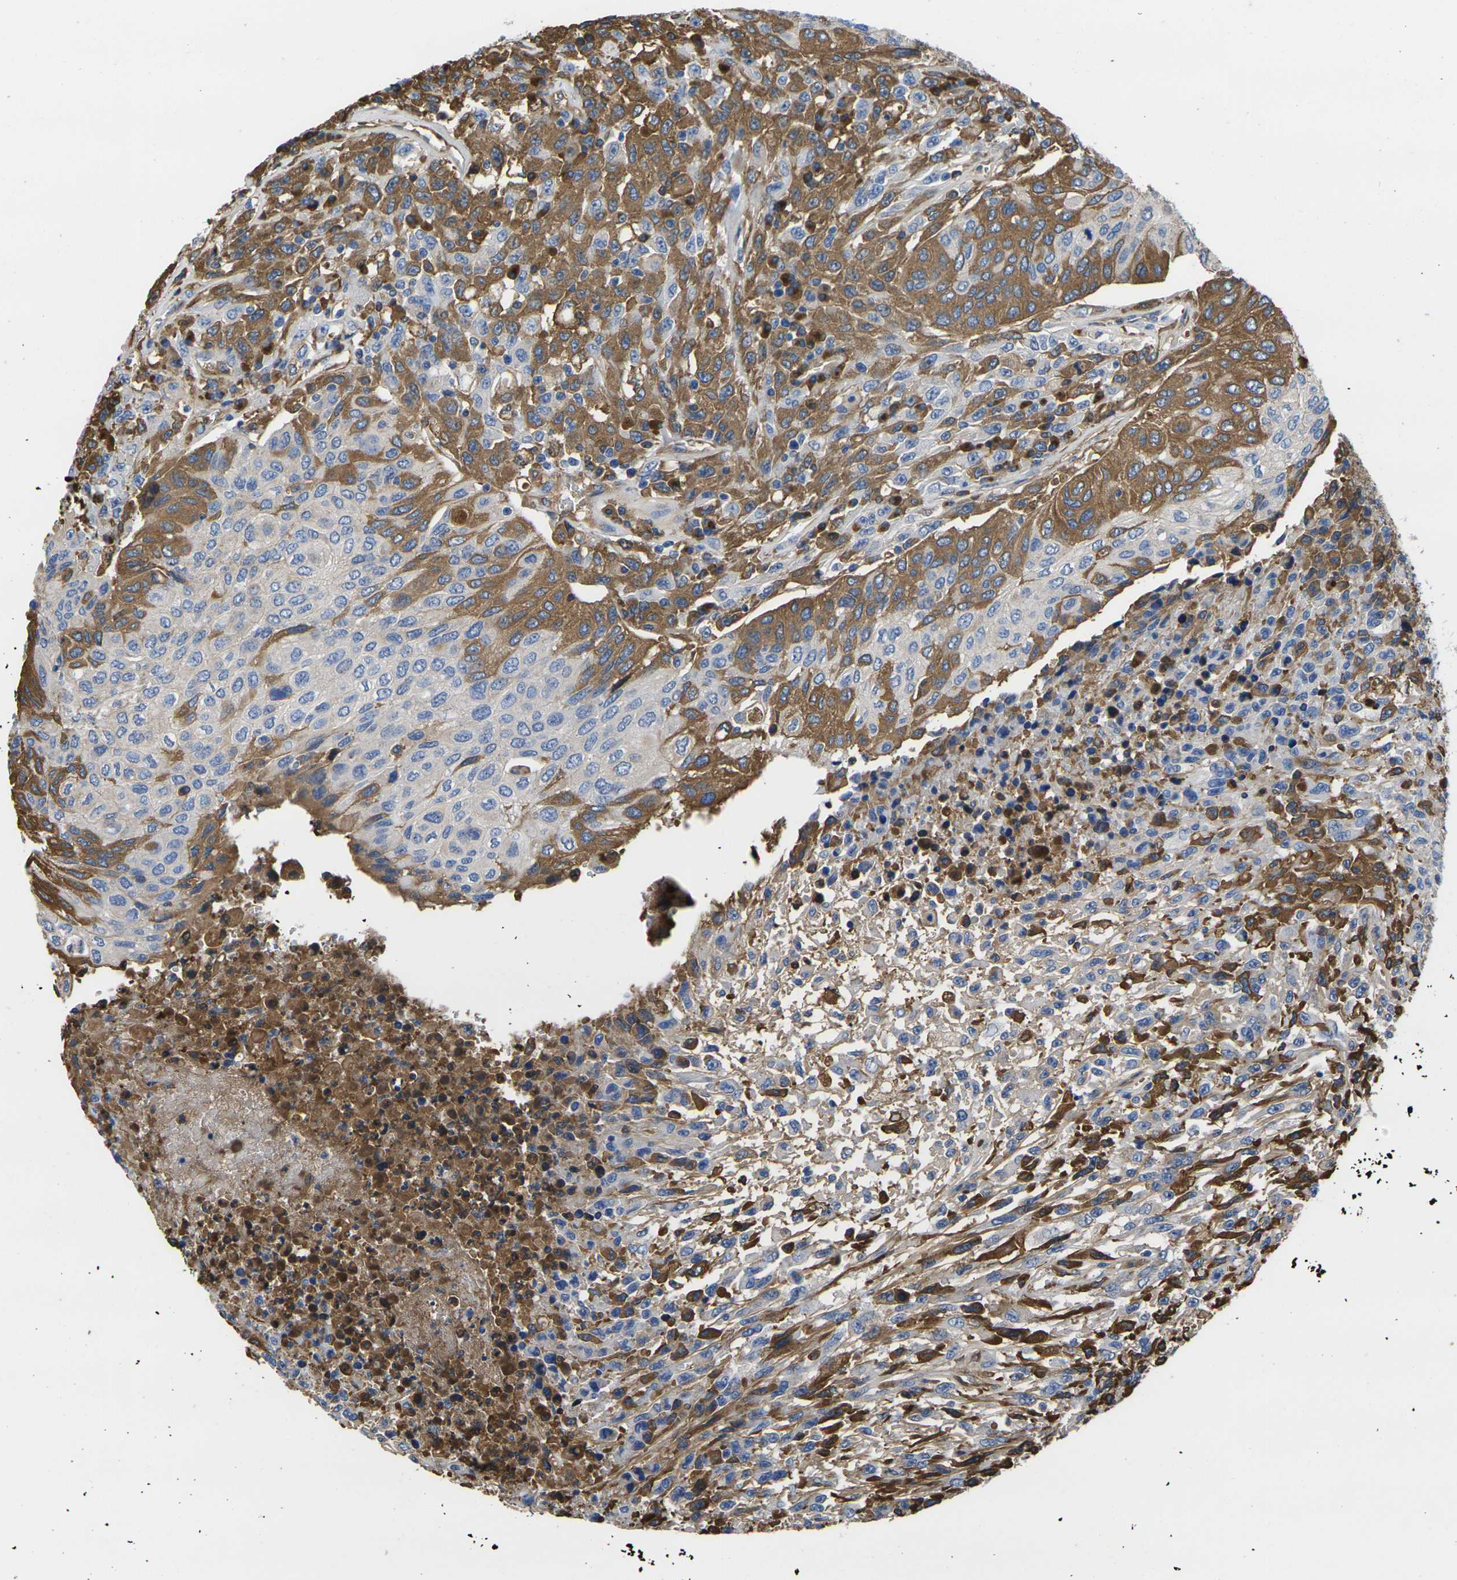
{"staining": {"intensity": "strong", "quantity": "25%-75%", "location": "cytoplasmic/membranous"}, "tissue": "urothelial cancer", "cell_type": "Tumor cells", "image_type": "cancer", "snomed": [{"axis": "morphology", "description": "Urothelial carcinoma, High grade"}, {"axis": "topography", "description": "Urinary bladder"}], "caption": "Immunohistochemistry of human urothelial cancer shows high levels of strong cytoplasmic/membranous staining in about 25%-75% of tumor cells.", "gene": "GREM2", "patient": {"sex": "male", "age": 66}}